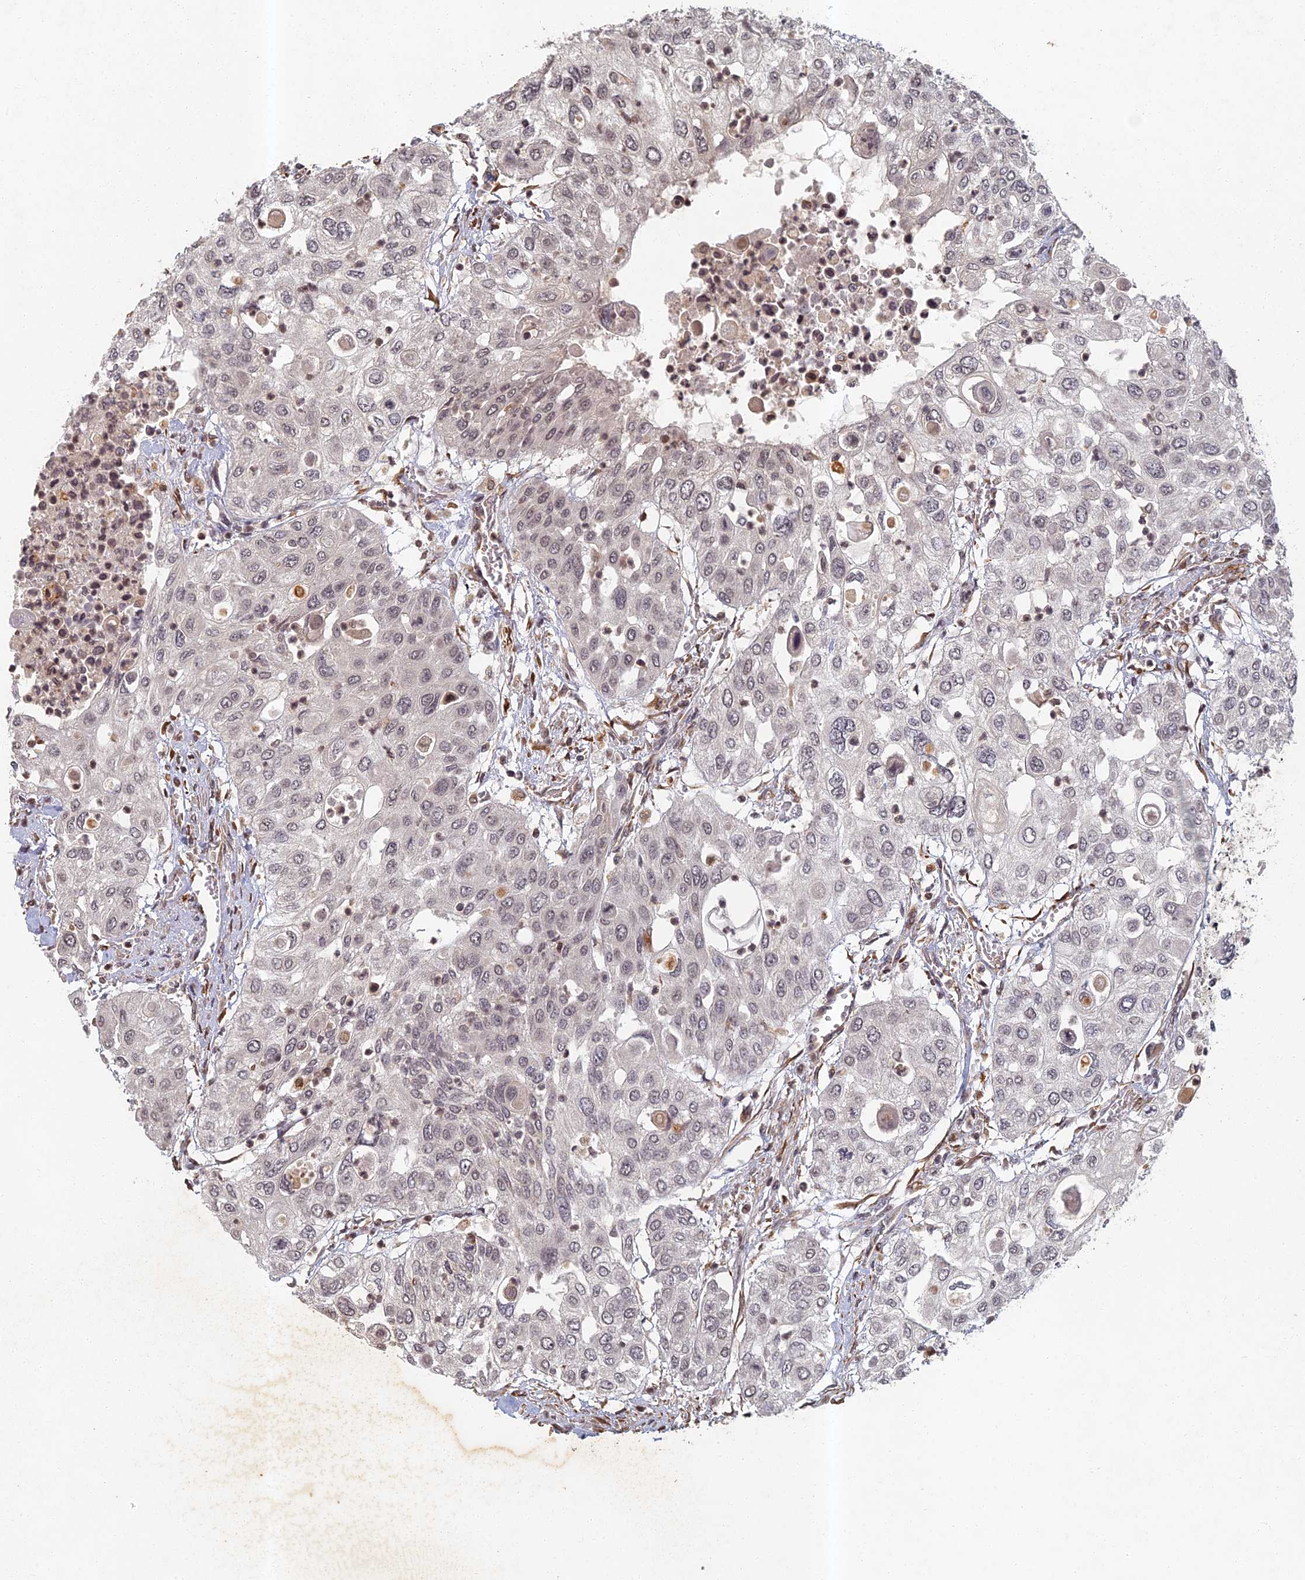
{"staining": {"intensity": "weak", "quantity": "<25%", "location": "nuclear"}, "tissue": "urothelial cancer", "cell_type": "Tumor cells", "image_type": "cancer", "snomed": [{"axis": "morphology", "description": "Urothelial carcinoma, High grade"}, {"axis": "topography", "description": "Urinary bladder"}], "caption": "DAB (3,3'-diaminobenzidine) immunohistochemical staining of human urothelial carcinoma (high-grade) displays no significant positivity in tumor cells.", "gene": "ABCB10", "patient": {"sex": "female", "age": 79}}